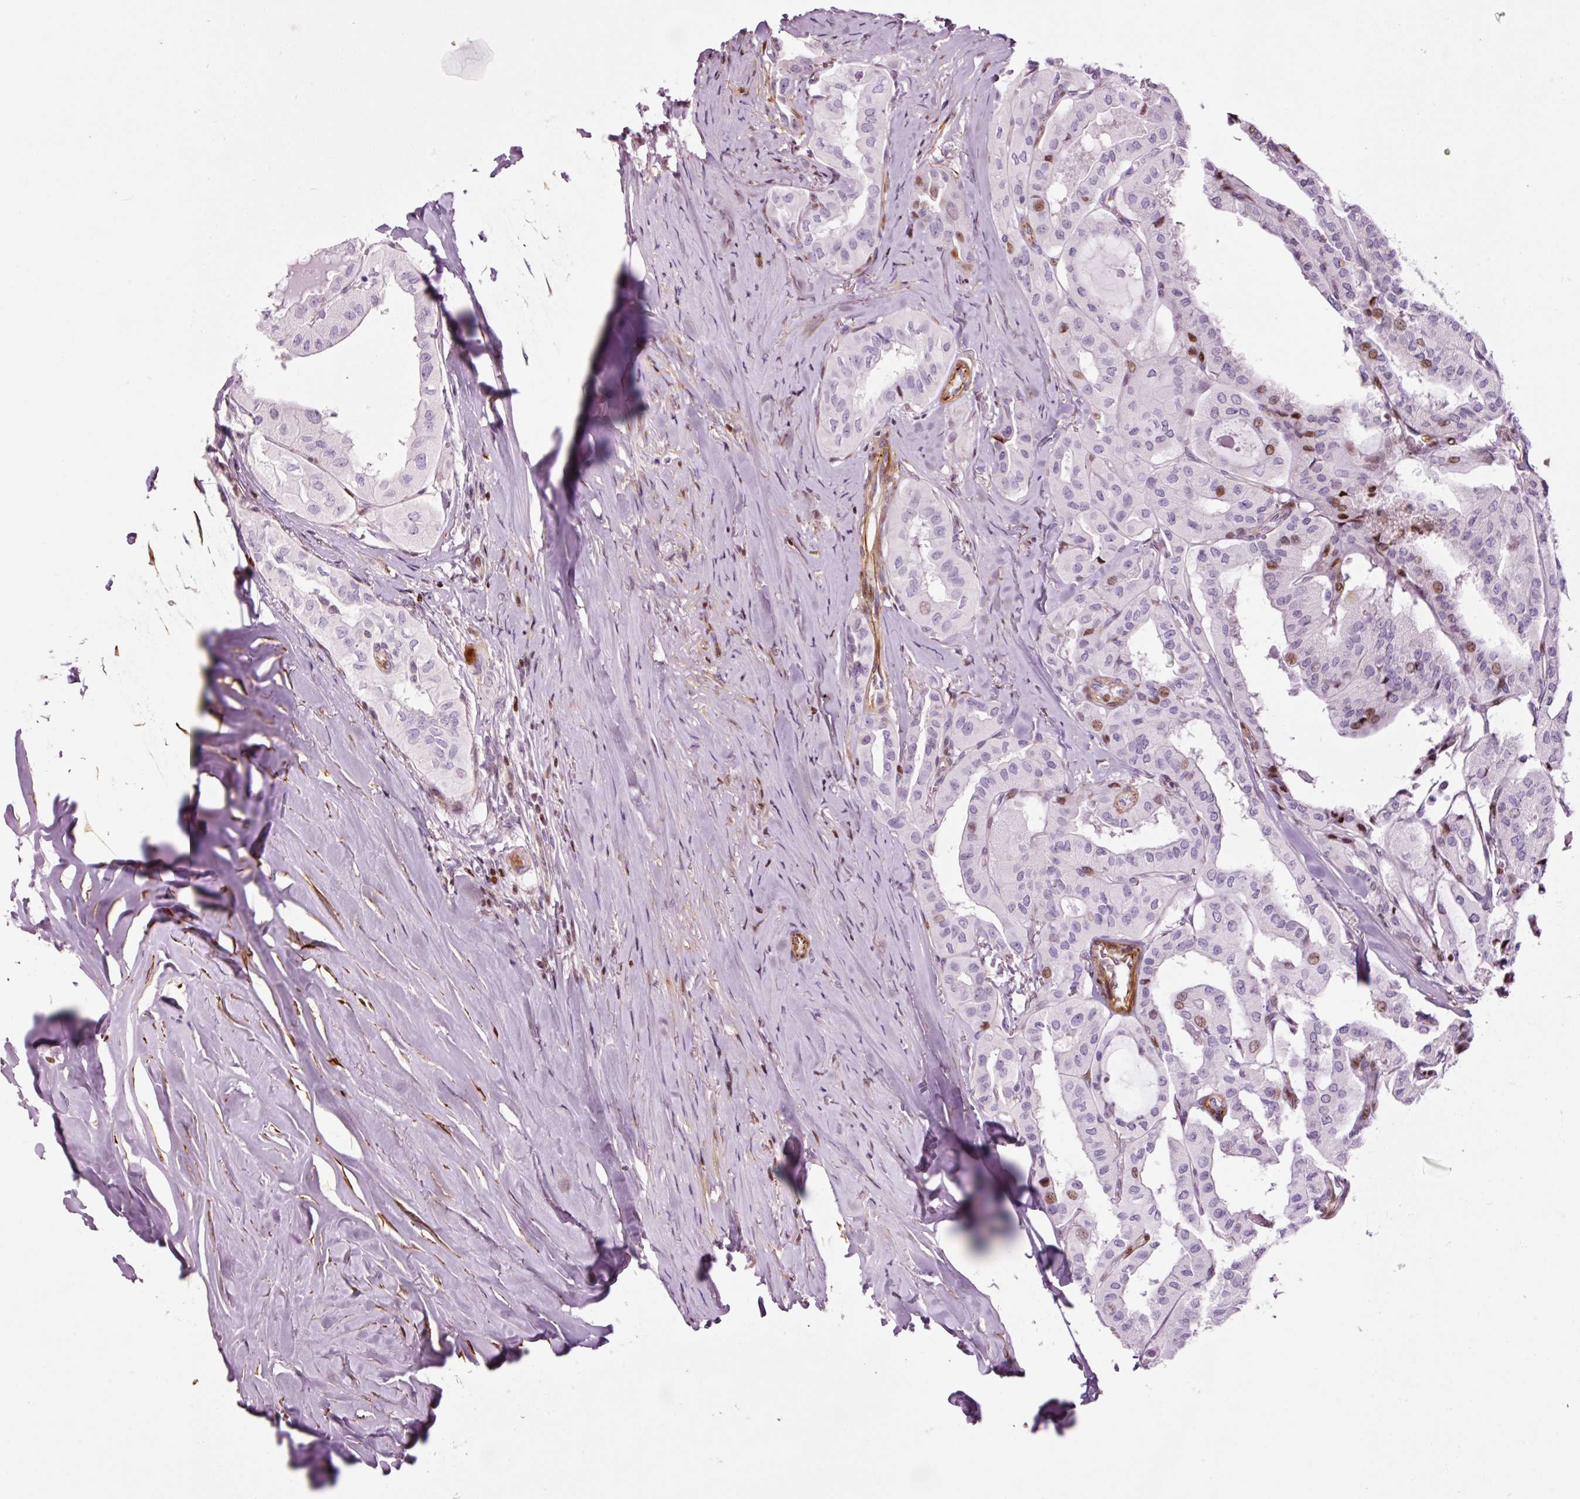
{"staining": {"intensity": "moderate", "quantity": "<25%", "location": "nuclear"}, "tissue": "thyroid cancer", "cell_type": "Tumor cells", "image_type": "cancer", "snomed": [{"axis": "morphology", "description": "Papillary adenocarcinoma, NOS"}, {"axis": "topography", "description": "Thyroid gland"}], "caption": "This micrograph displays immunohistochemistry staining of human thyroid papillary adenocarcinoma, with low moderate nuclear expression in approximately <25% of tumor cells.", "gene": "ANKRD20A1", "patient": {"sex": "female", "age": 59}}